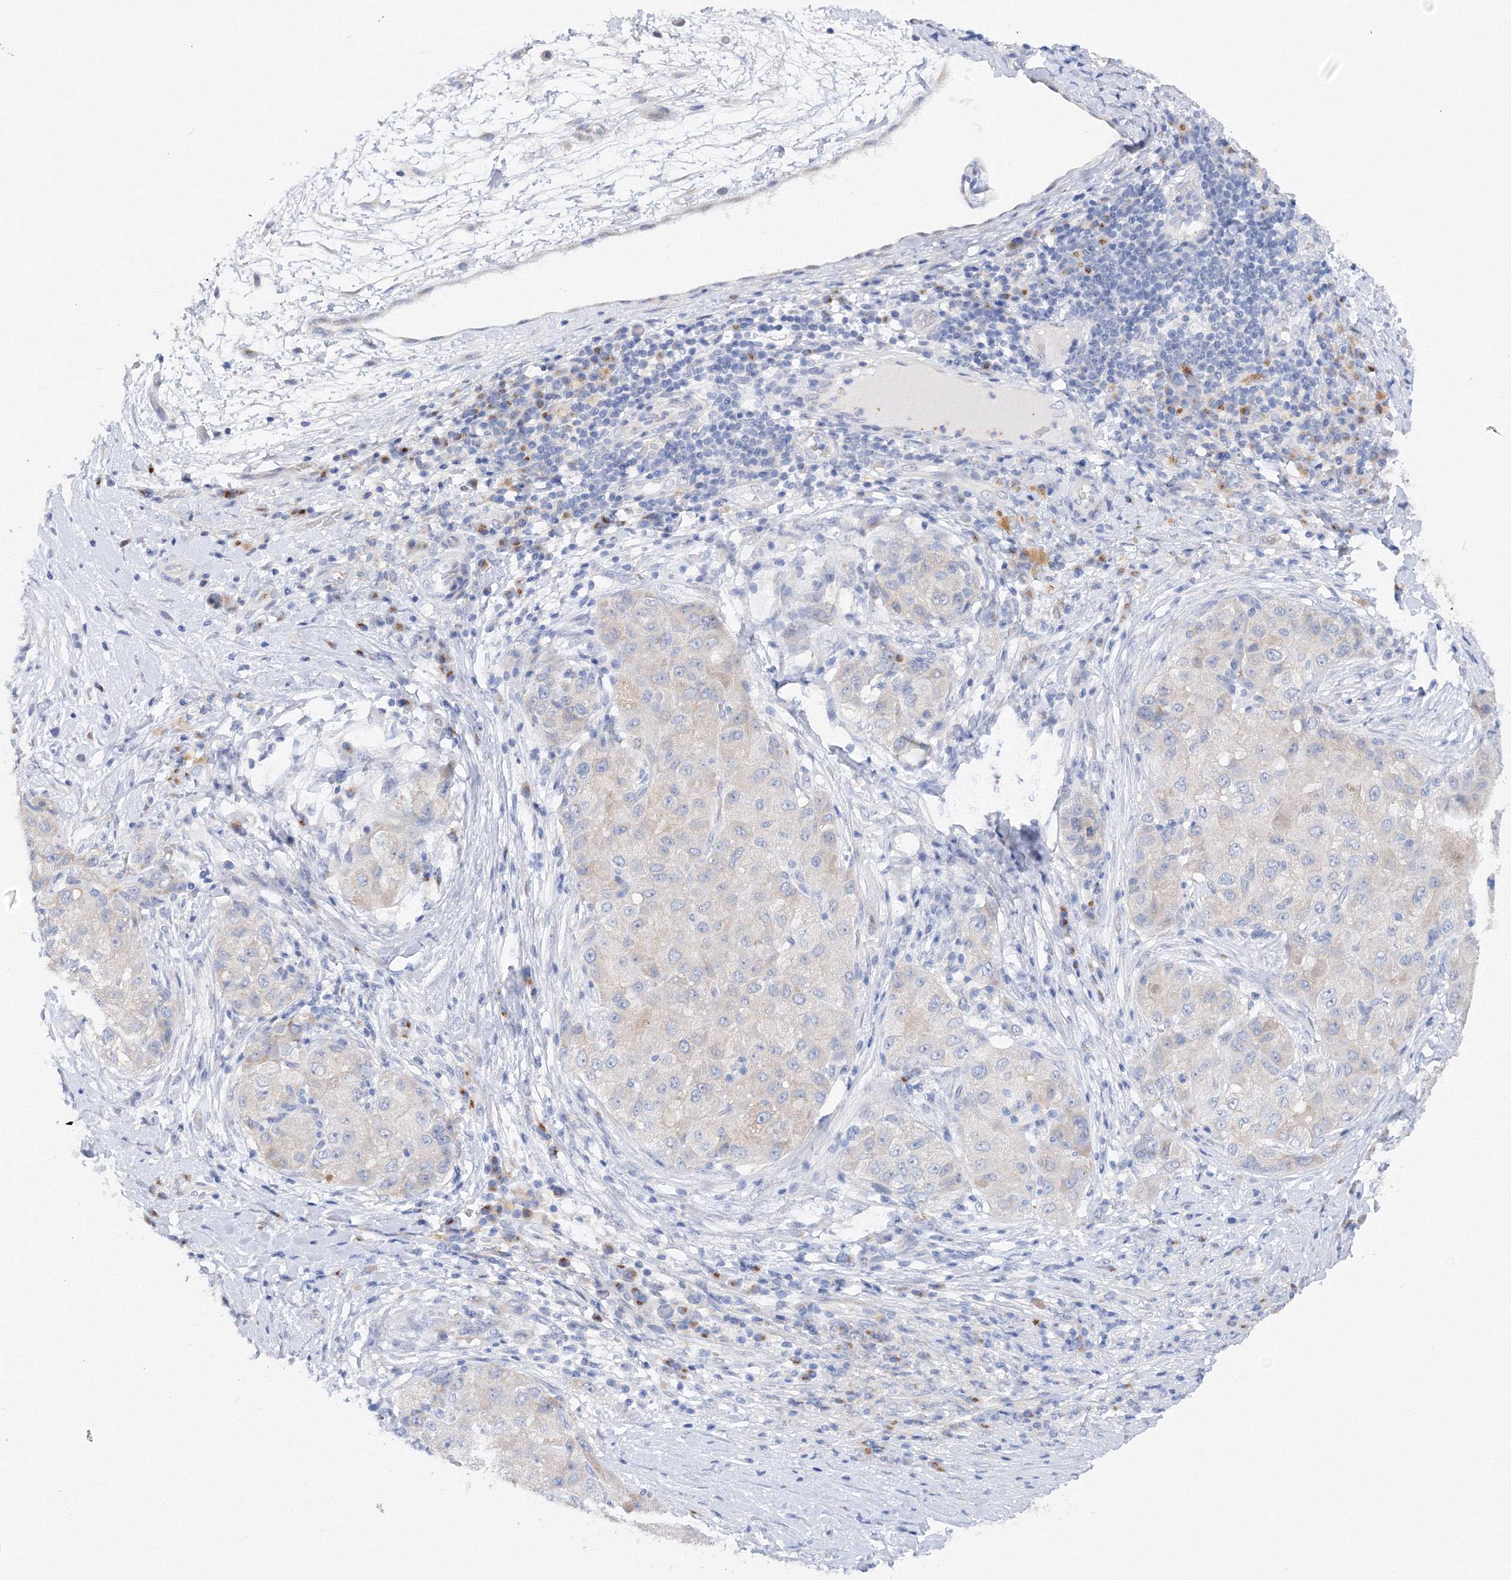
{"staining": {"intensity": "negative", "quantity": "none", "location": "none"}, "tissue": "liver cancer", "cell_type": "Tumor cells", "image_type": "cancer", "snomed": [{"axis": "morphology", "description": "Carcinoma, Hepatocellular, NOS"}, {"axis": "topography", "description": "Liver"}], "caption": "Tumor cells show no significant staining in liver cancer.", "gene": "TAMM41", "patient": {"sex": "male", "age": 80}}